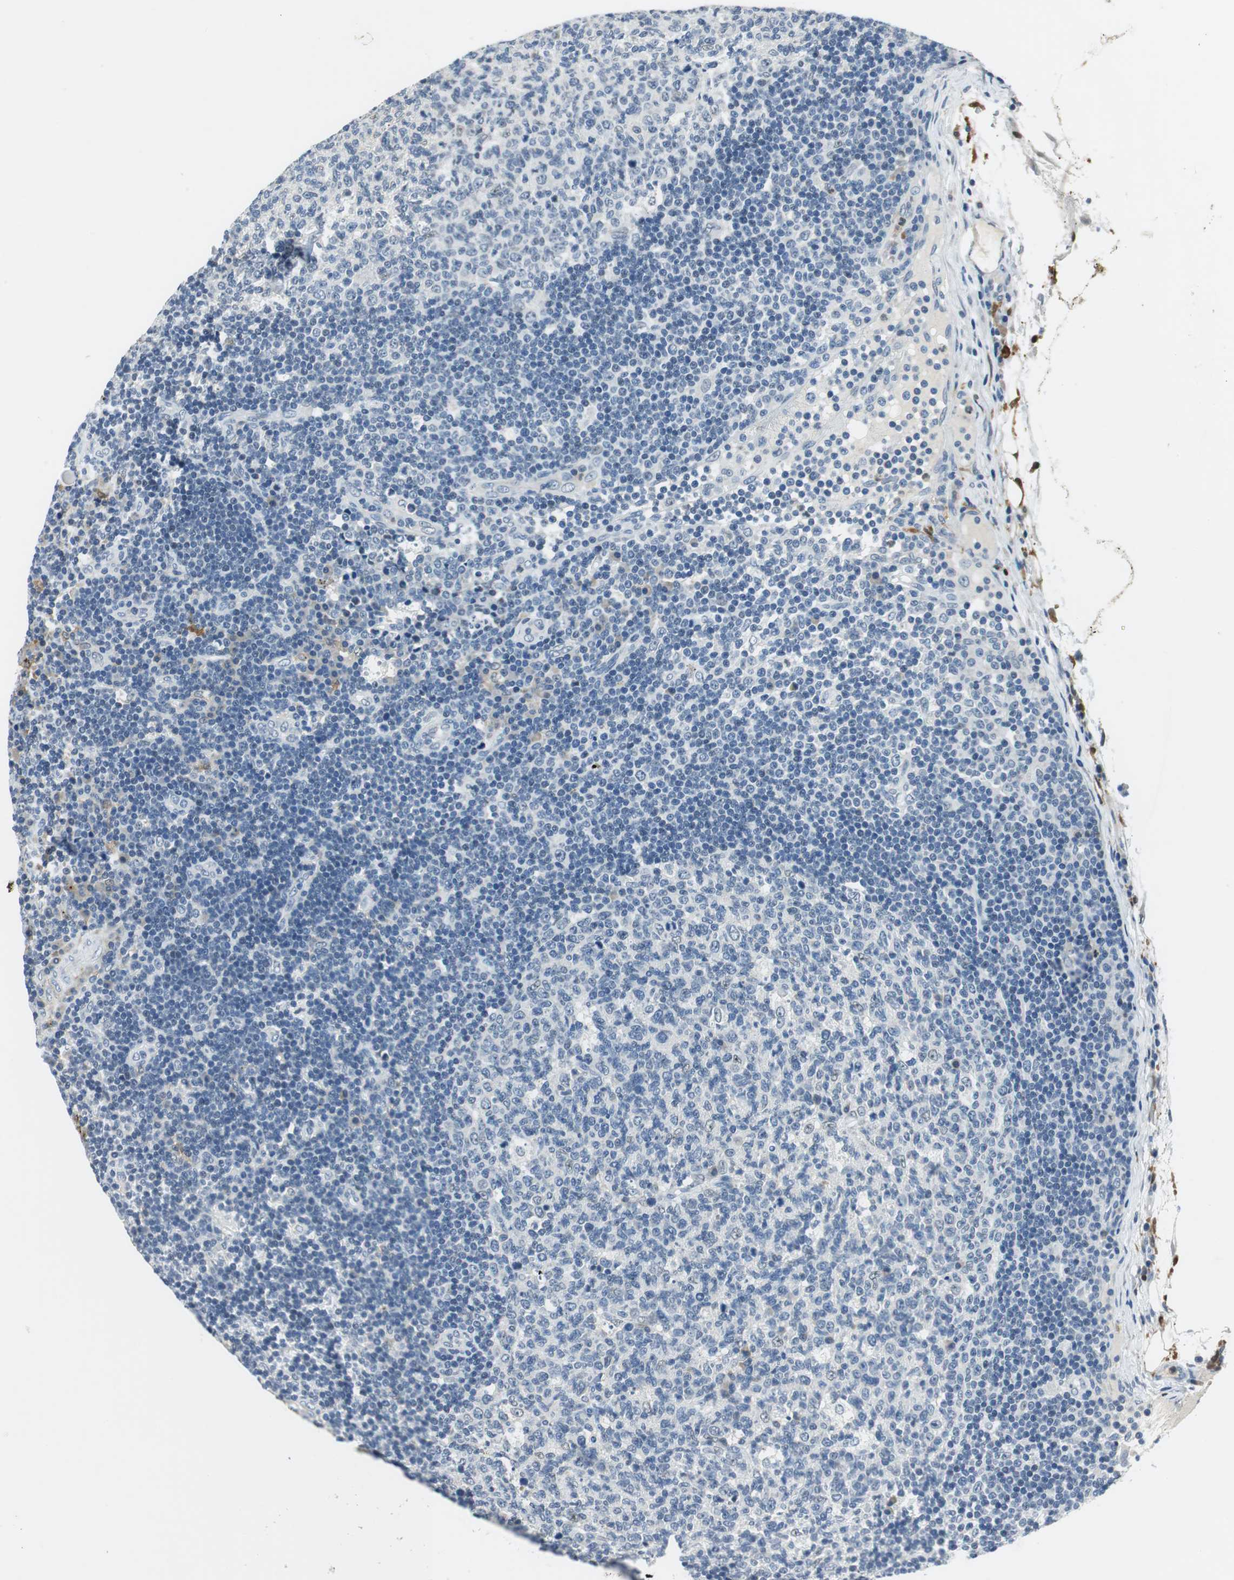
{"staining": {"intensity": "negative", "quantity": "none", "location": "none"}, "tissue": "lymph node", "cell_type": "Germinal center cells", "image_type": "normal", "snomed": [{"axis": "morphology", "description": "Normal tissue, NOS"}, {"axis": "morphology", "description": "Squamous cell carcinoma, metastatic, NOS"}, {"axis": "topography", "description": "Lymph node"}], "caption": "The image reveals no significant positivity in germinal center cells of lymph node. (Stains: DAB (3,3'-diaminobenzidine) IHC with hematoxylin counter stain, Microscopy: brightfield microscopy at high magnification).", "gene": "ME1", "patient": {"sex": "female", "age": 53}}